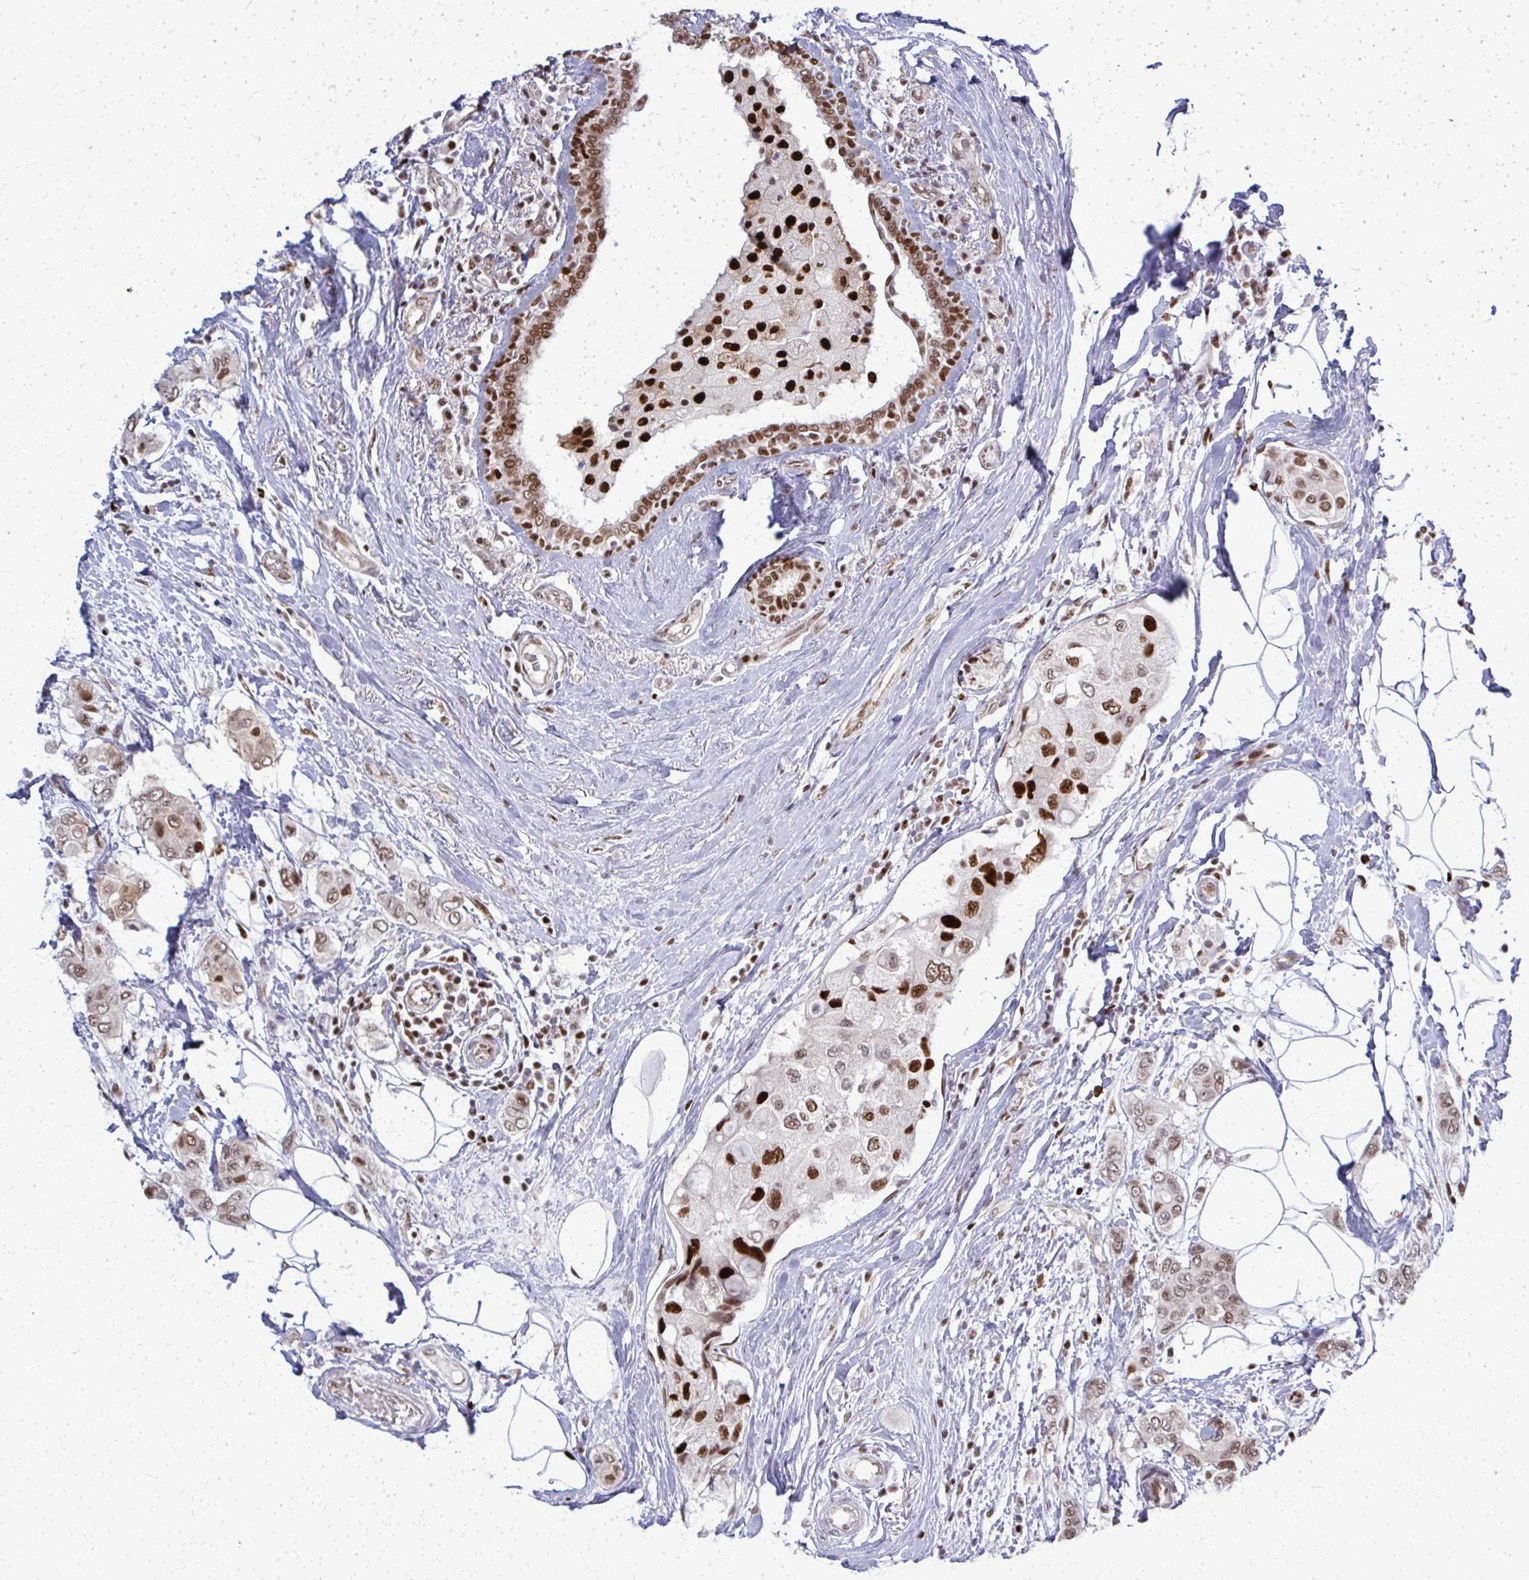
{"staining": {"intensity": "strong", "quantity": "25%-75%", "location": "nuclear"}, "tissue": "breast cancer", "cell_type": "Tumor cells", "image_type": "cancer", "snomed": [{"axis": "morphology", "description": "Lobular carcinoma"}, {"axis": "topography", "description": "Breast"}], "caption": "Brown immunohistochemical staining in breast lobular carcinoma reveals strong nuclear positivity in approximately 25%-75% of tumor cells.", "gene": "ZNF559", "patient": {"sex": "female", "age": 51}}